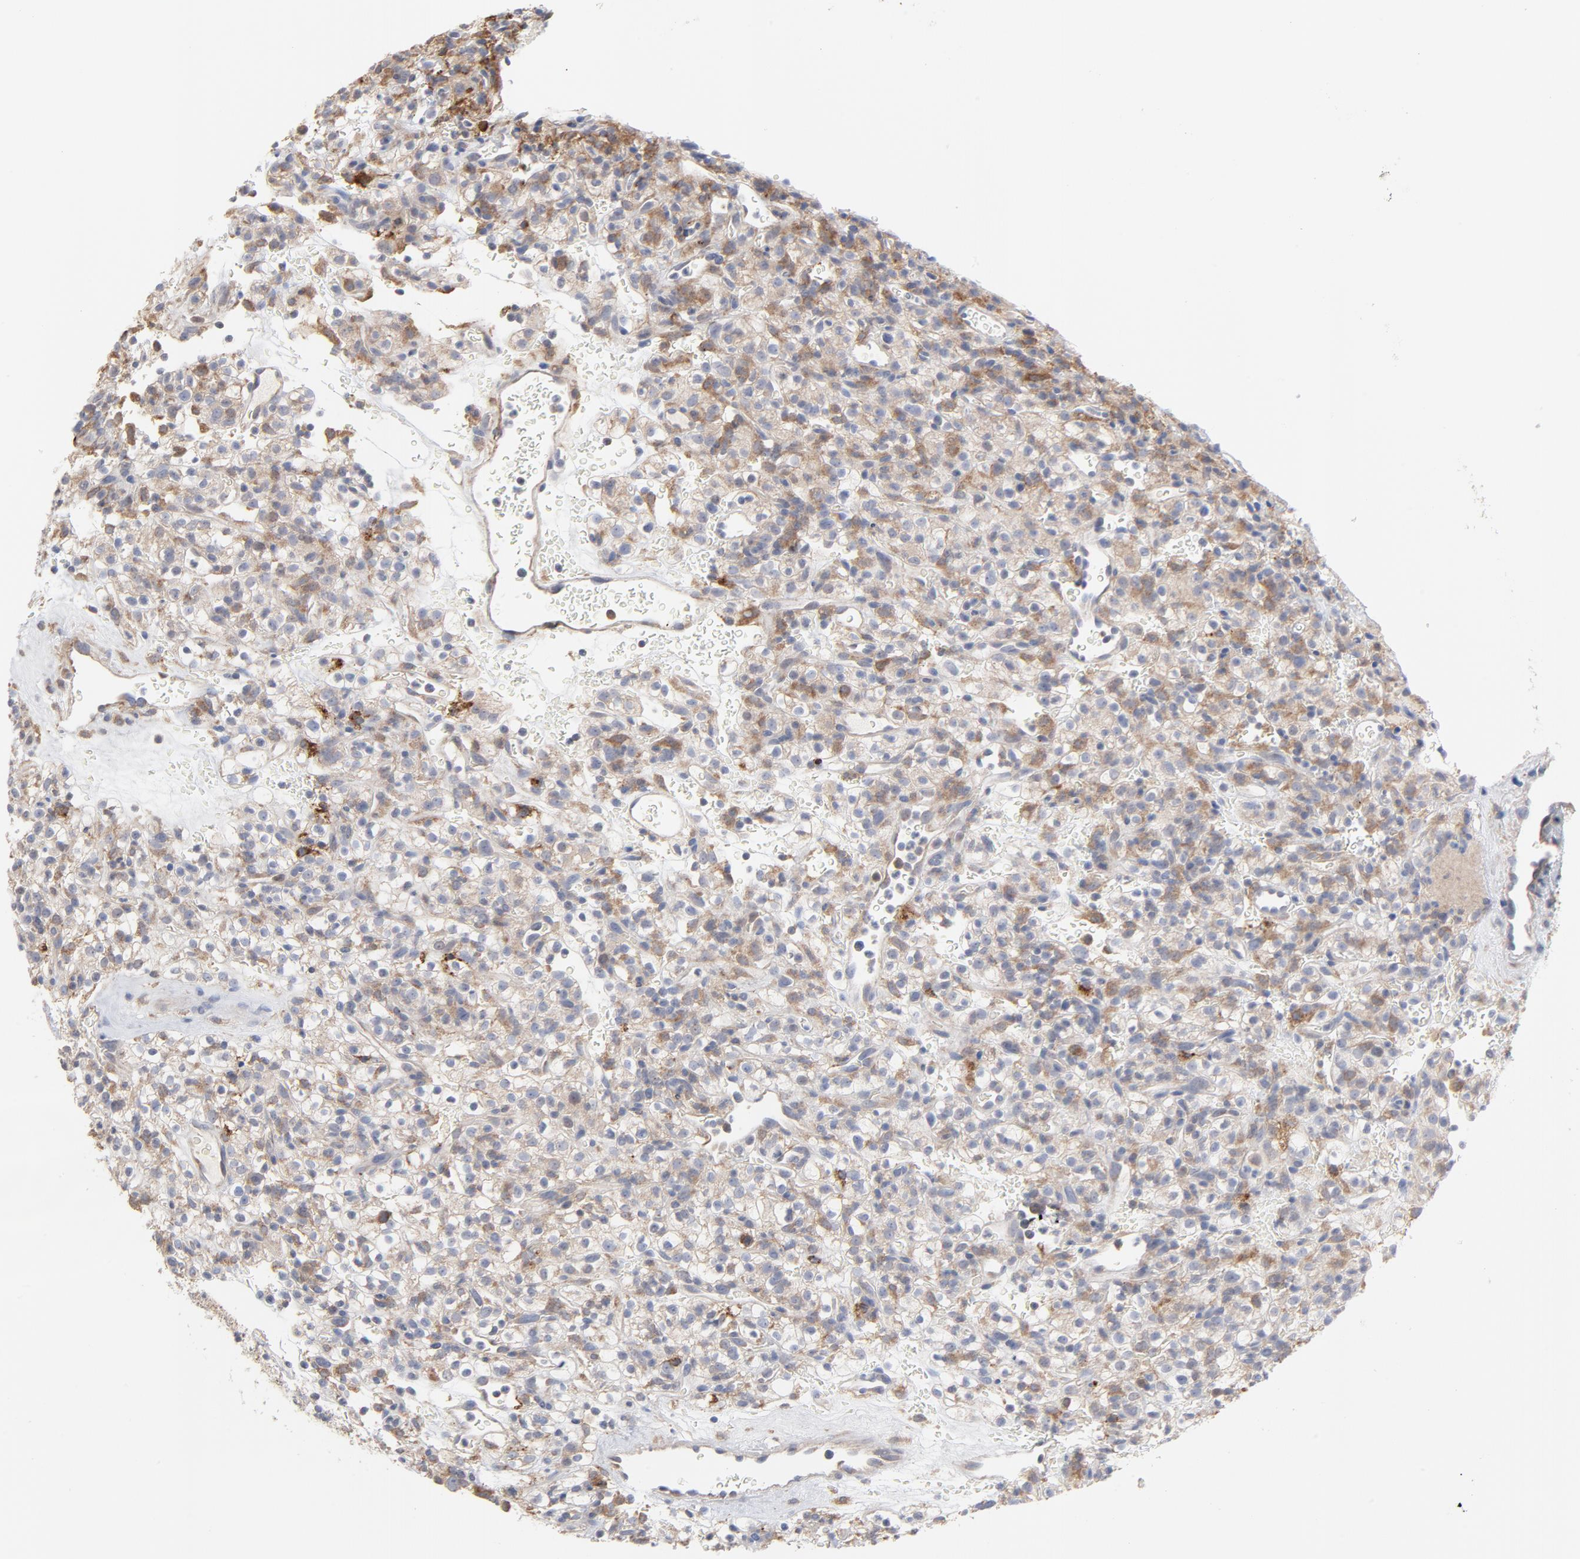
{"staining": {"intensity": "moderate", "quantity": ">75%", "location": "cytoplasmic/membranous"}, "tissue": "renal cancer", "cell_type": "Tumor cells", "image_type": "cancer", "snomed": [{"axis": "morphology", "description": "Normal tissue, NOS"}, {"axis": "morphology", "description": "Adenocarcinoma, NOS"}, {"axis": "topography", "description": "Kidney"}], "caption": "Renal adenocarcinoma stained for a protein exhibits moderate cytoplasmic/membranous positivity in tumor cells.", "gene": "PPFIBP2", "patient": {"sex": "female", "age": 72}}